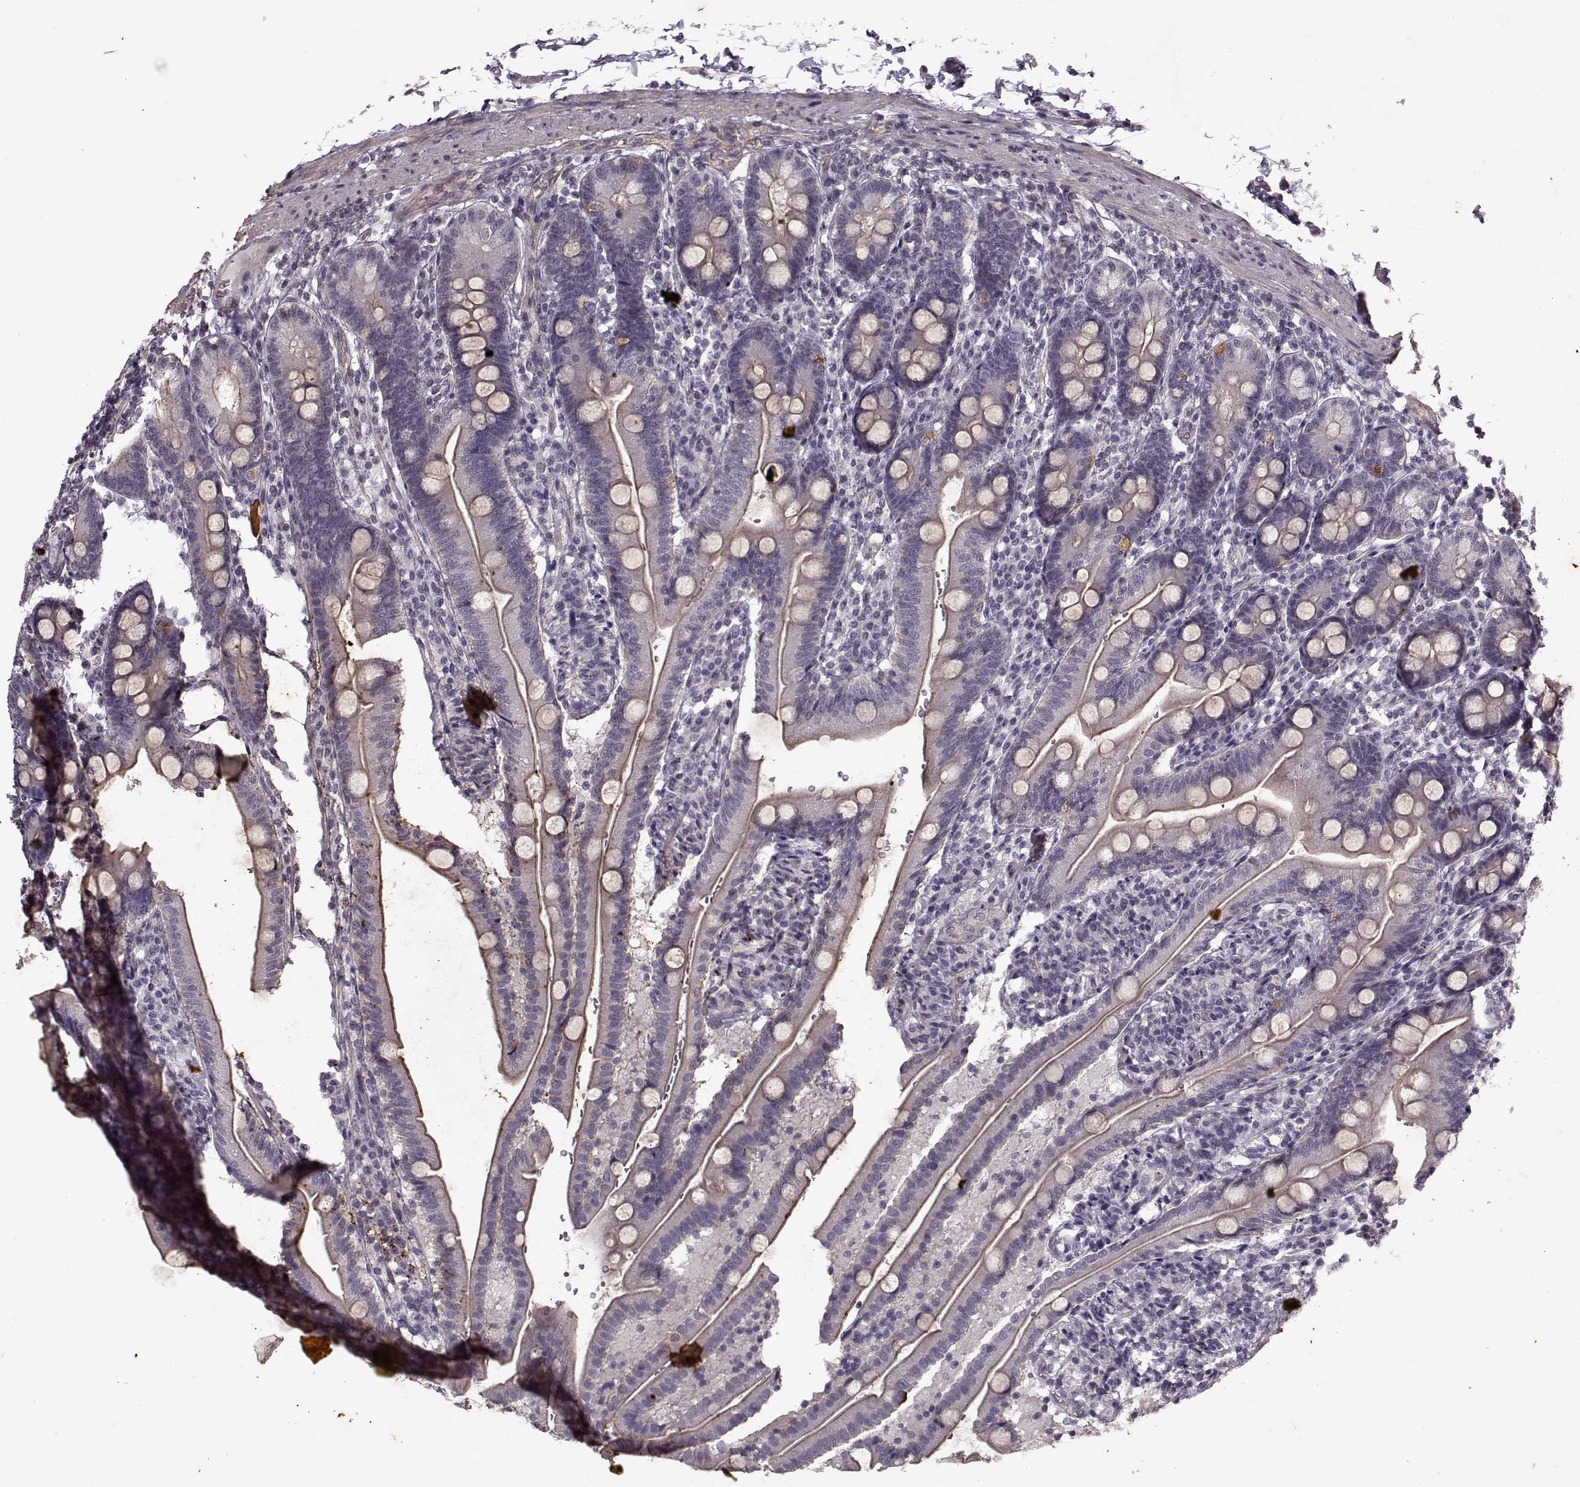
{"staining": {"intensity": "weak", "quantity": ">75%", "location": "cytoplasmic/membranous"}, "tissue": "duodenum", "cell_type": "Glandular cells", "image_type": "normal", "snomed": [{"axis": "morphology", "description": "Normal tissue, NOS"}, {"axis": "topography", "description": "Duodenum"}], "caption": "Protein expression analysis of benign duodenum reveals weak cytoplasmic/membranous staining in approximately >75% of glandular cells. Nuclei are stained in blue.", "gene": "KRT9", "patient": {"sex": "female", "age": 67}}